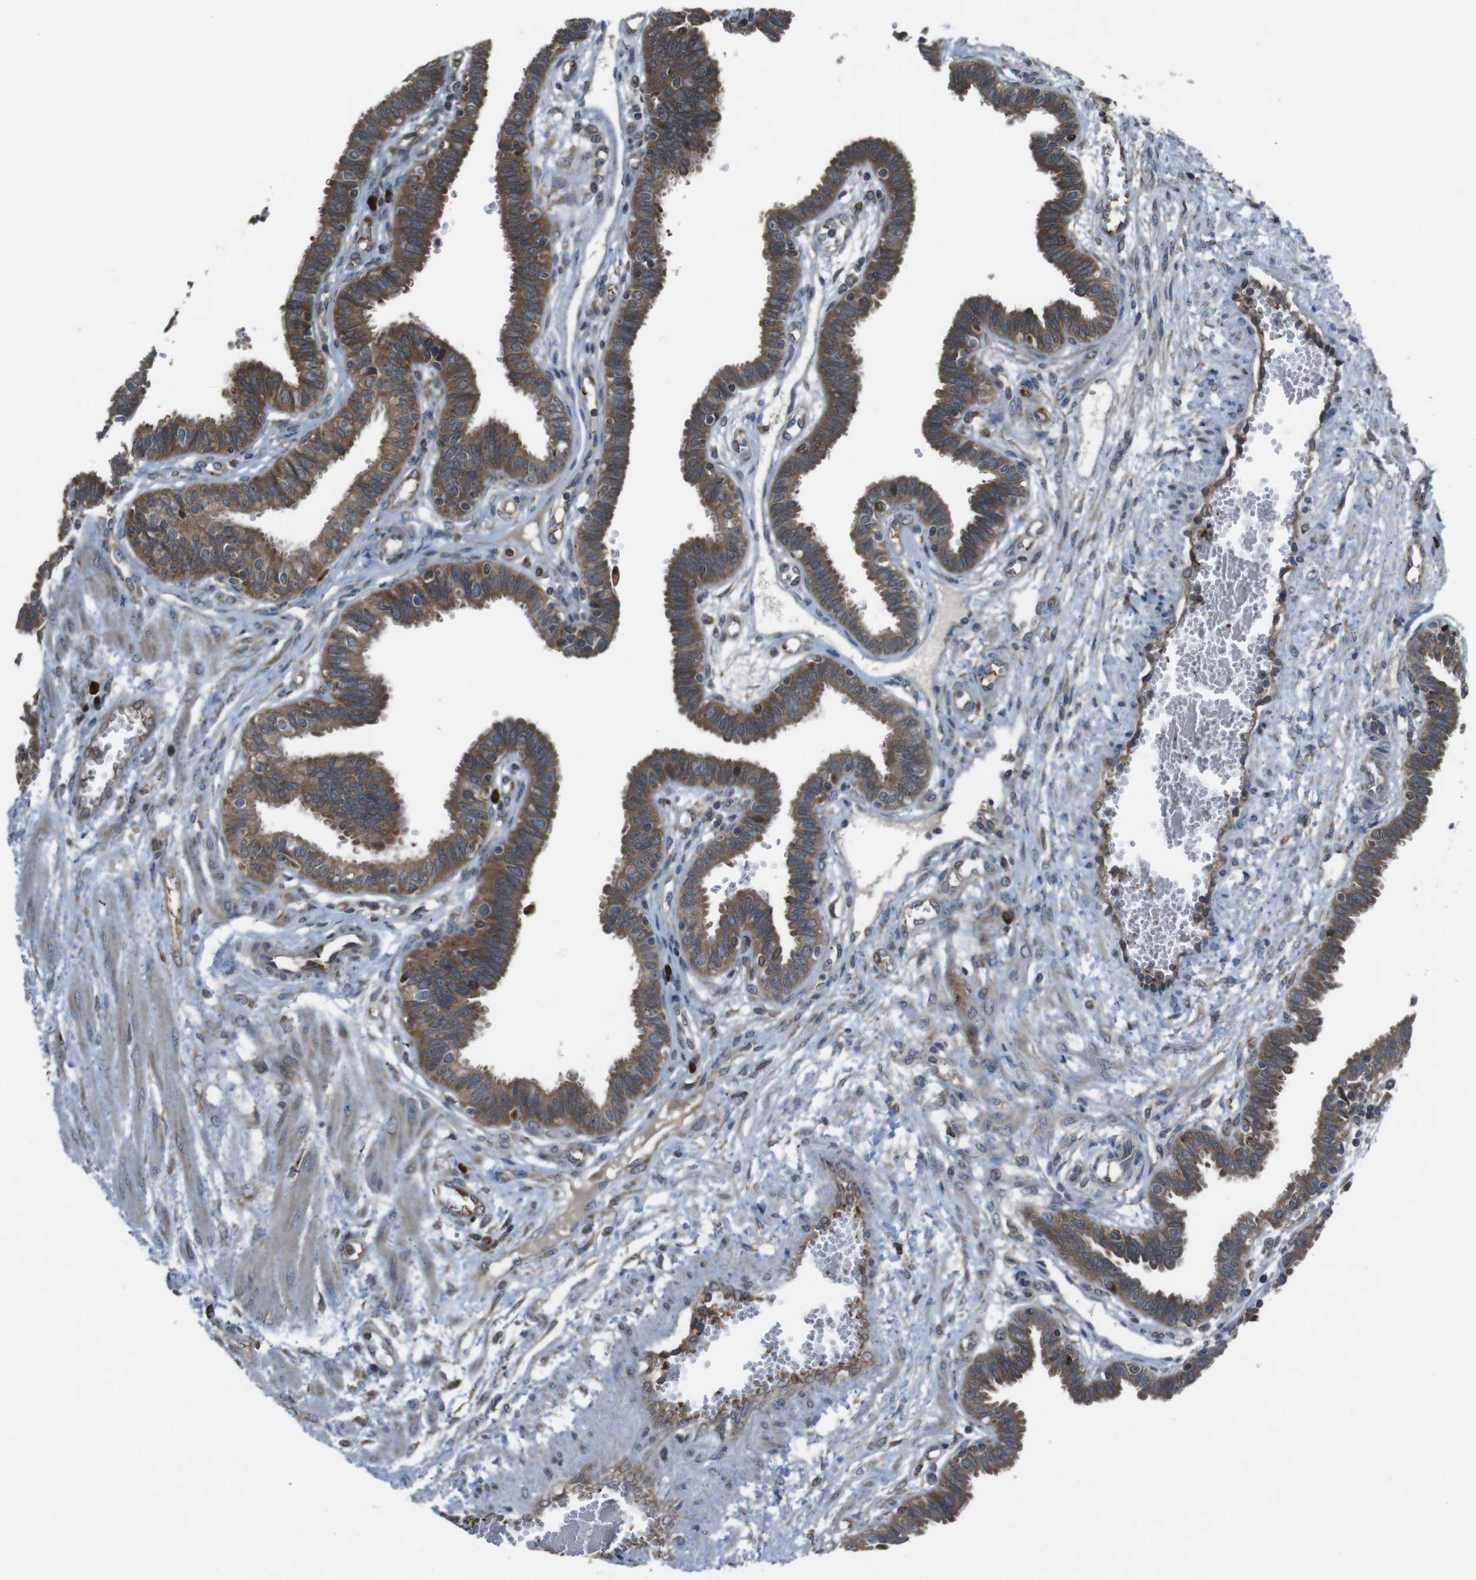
{"staining": {"intensity": "strong", "quantity": ">75%", "location": "cytoplasmic/membranous"}, "tissue": "fallopian tube", "cell_type": "Glandular cells", "image_type": "normal", "snomed": [{"axis": "morphology", "description": "Normal tissue, NOS"}, {"axis": "topography", "description": "Fallopian tube"}], "caption": "Protein staining demonstrates strong cytoplasmic/membranous staining in approximately >75% of glandular cells in normal fallopian tube. The staining is performed using DAB (3,3'-diaminobenzidine) brown chromogen to label protein expression. The nuclei are counter-stained blue using hematoxylin.", "gene": "SSR3", "patient": {"sex": "female", "age": 32}}